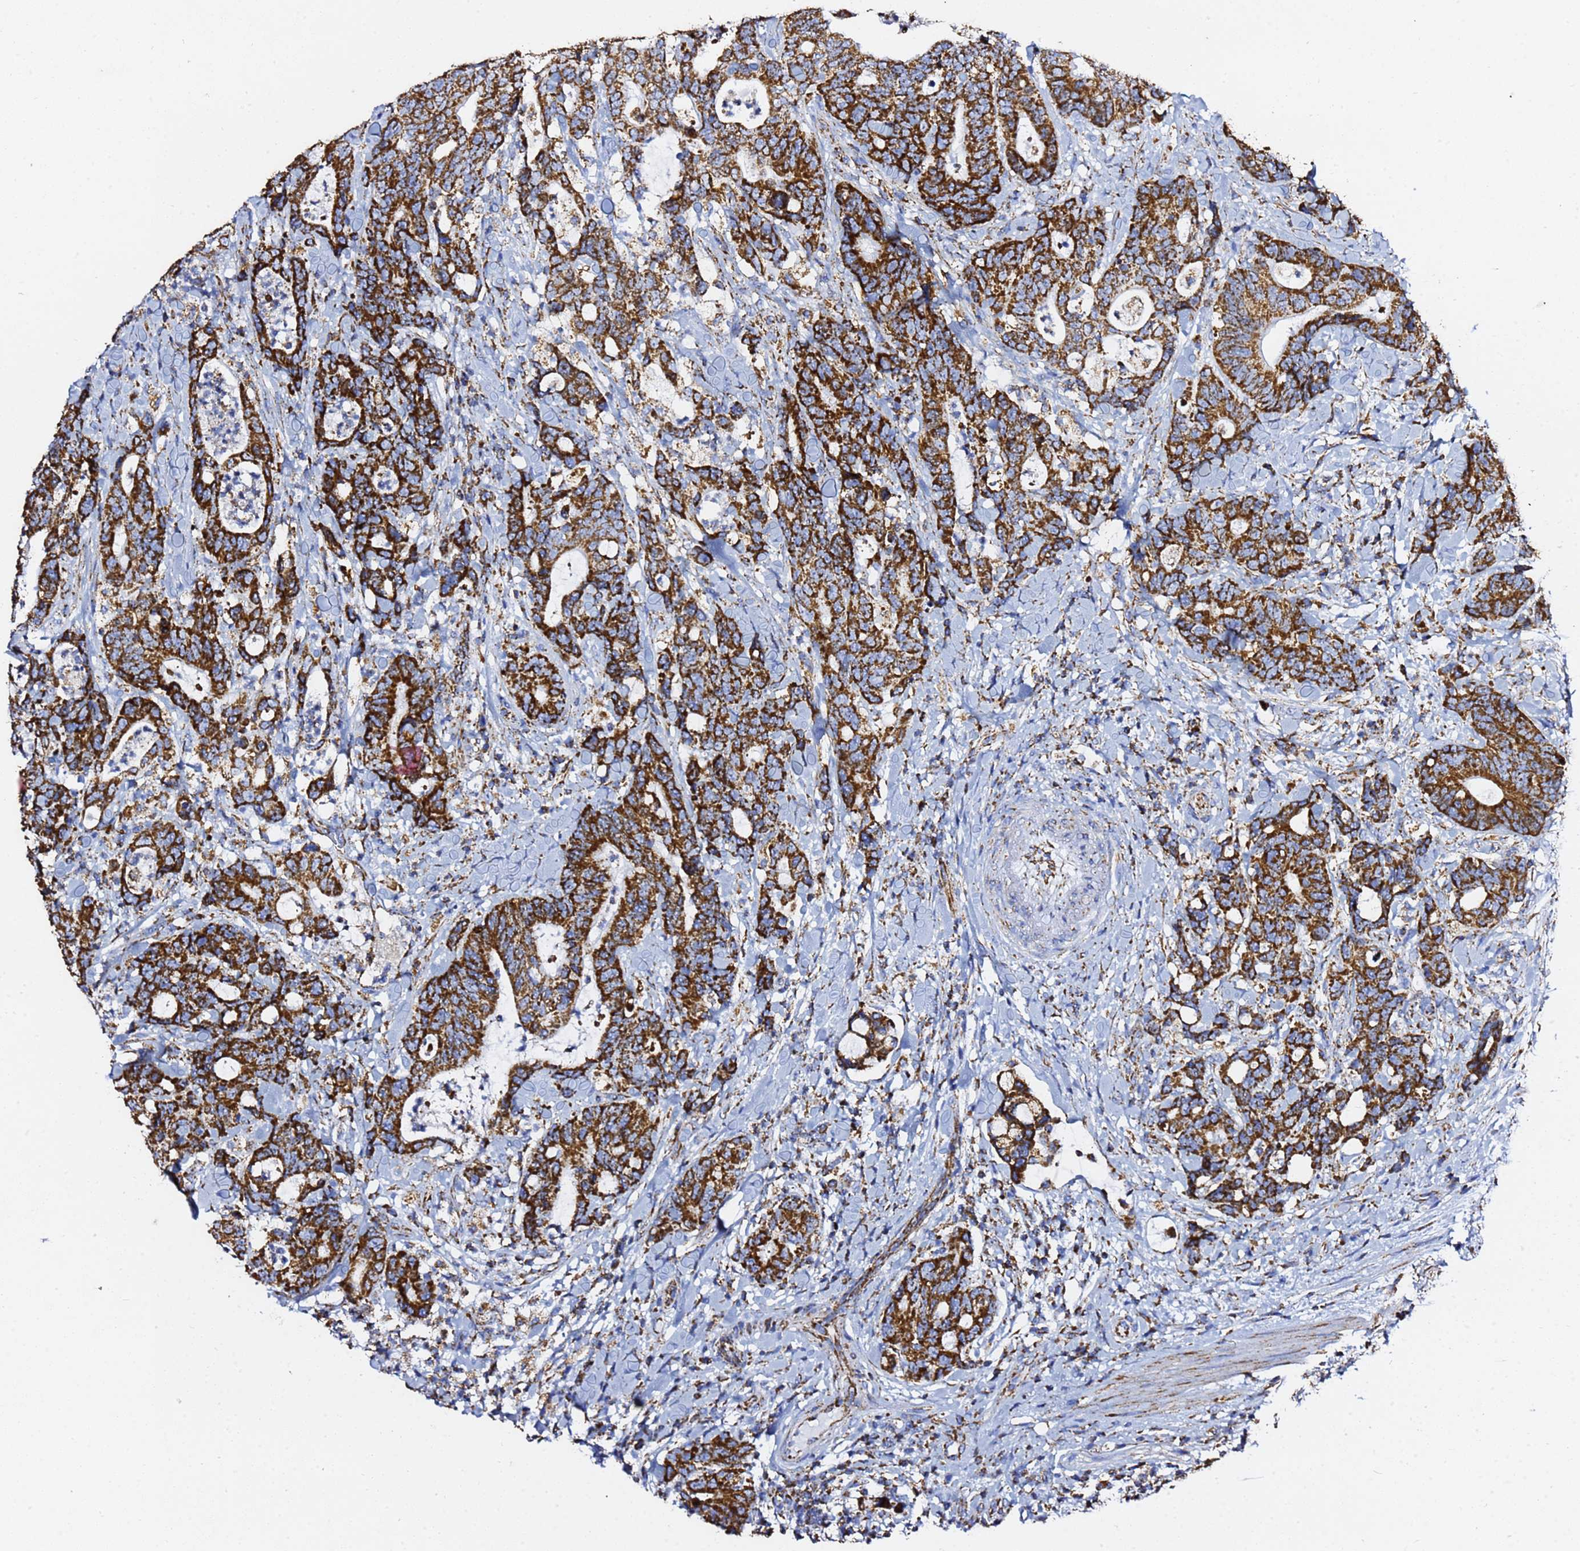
{"staining": {"intensity": "strong", "quantity": ">75%", "location": "cytoplasmic/membranous"}, "tissue": "colorectal cancer", "cell_type": "Tumor cells", "image_type": "cancer", "snomed": [{"axis": "morphology", "description": "Adenocarcinoma, NOS"}, {"axis": "topography", "description": "Colon"}], "caption": "Colorectal adenocarcinoma stained with immunohistochemistry (IHC) exhibits strong cytoplasmic/membranous staining in about >75% of tumor cells. (DAB (3,3'-diaminobenzidine) IHC with brightfield microscopy, high magnification).", "gene": "PHB2", "patient": {"sex": "female", "age": 82}}